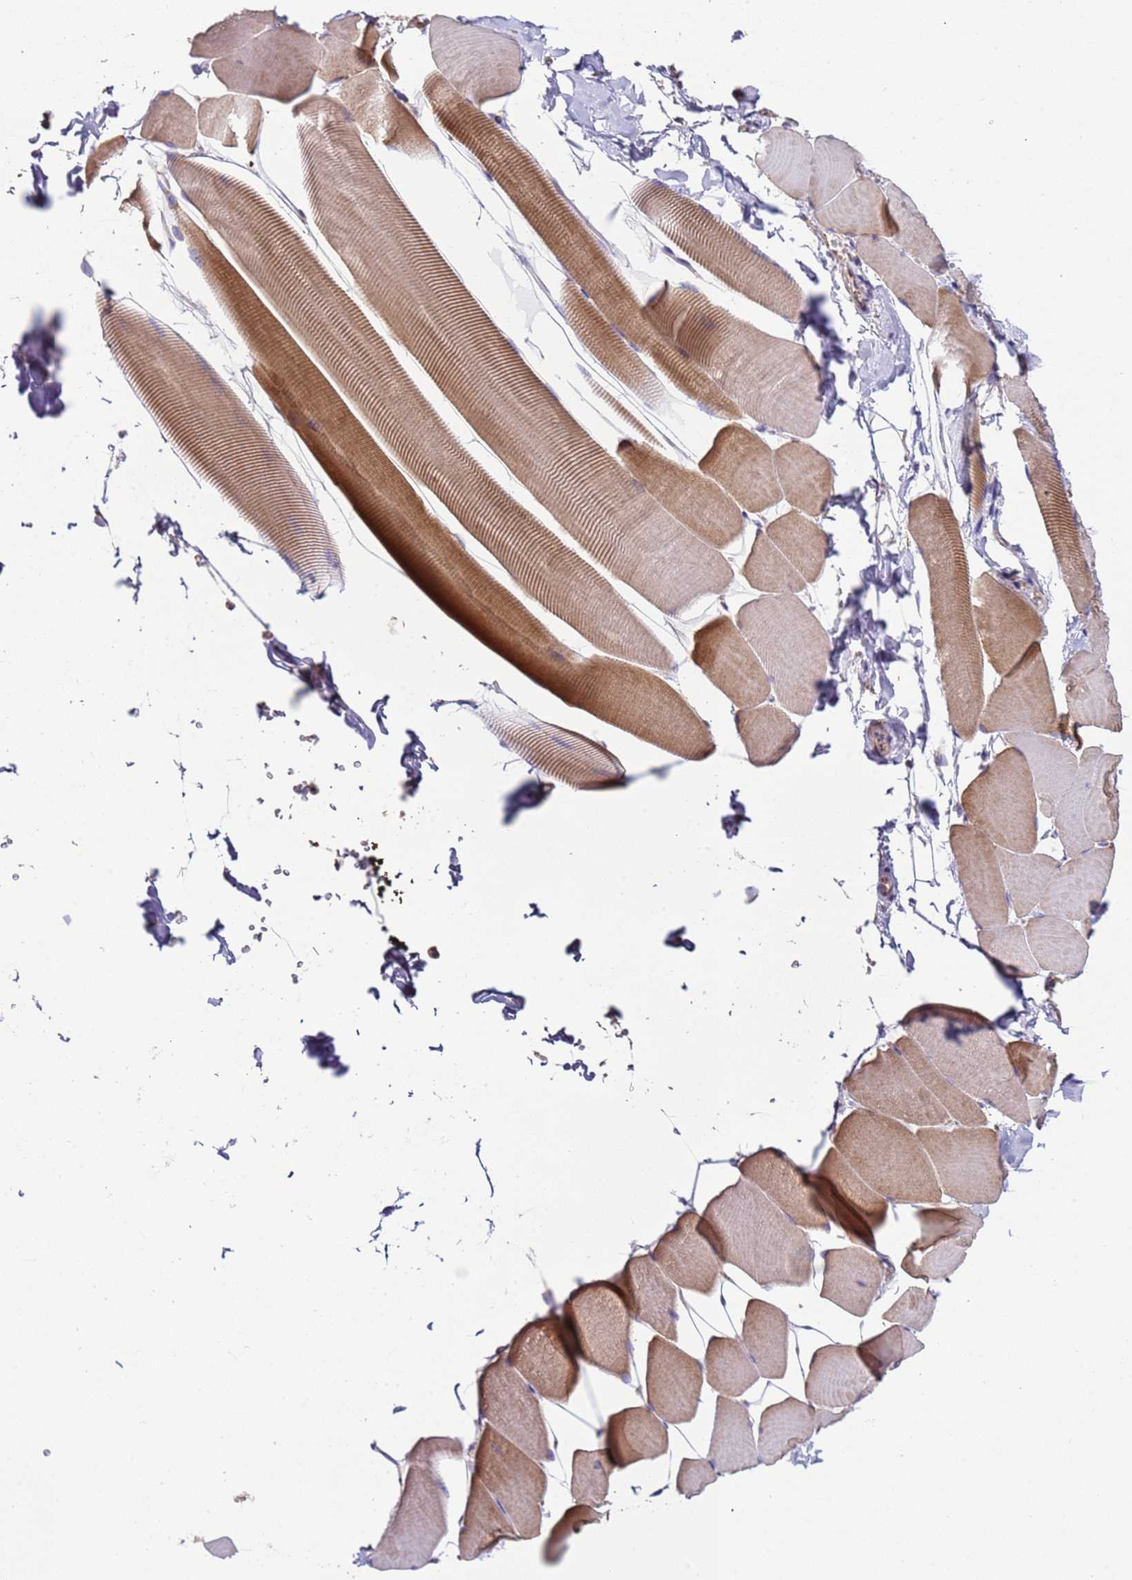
{"staining": {"intensity": "moderate", "quantity": "25%-75%", "location": "cytoplasmic/membranous"}, "tissue": "skeletal muscle", "cell_type": "Myocytes", "image_type": "normal", "snomed": [{"axis": "morphology", "description": "Normal tissue, NOS"}, {"axis": "topography", "description": "Skeletal muscle"}], "caption": "Immunohistochemistry (IHC) (DAB) staining of normal skeletal muscle shows moderate cytoplasmic/membranous protein expression in about 25%-75% of myocytes.", "gene": "TMEM126A", "patient": {"sex": "male", "age": 25}}